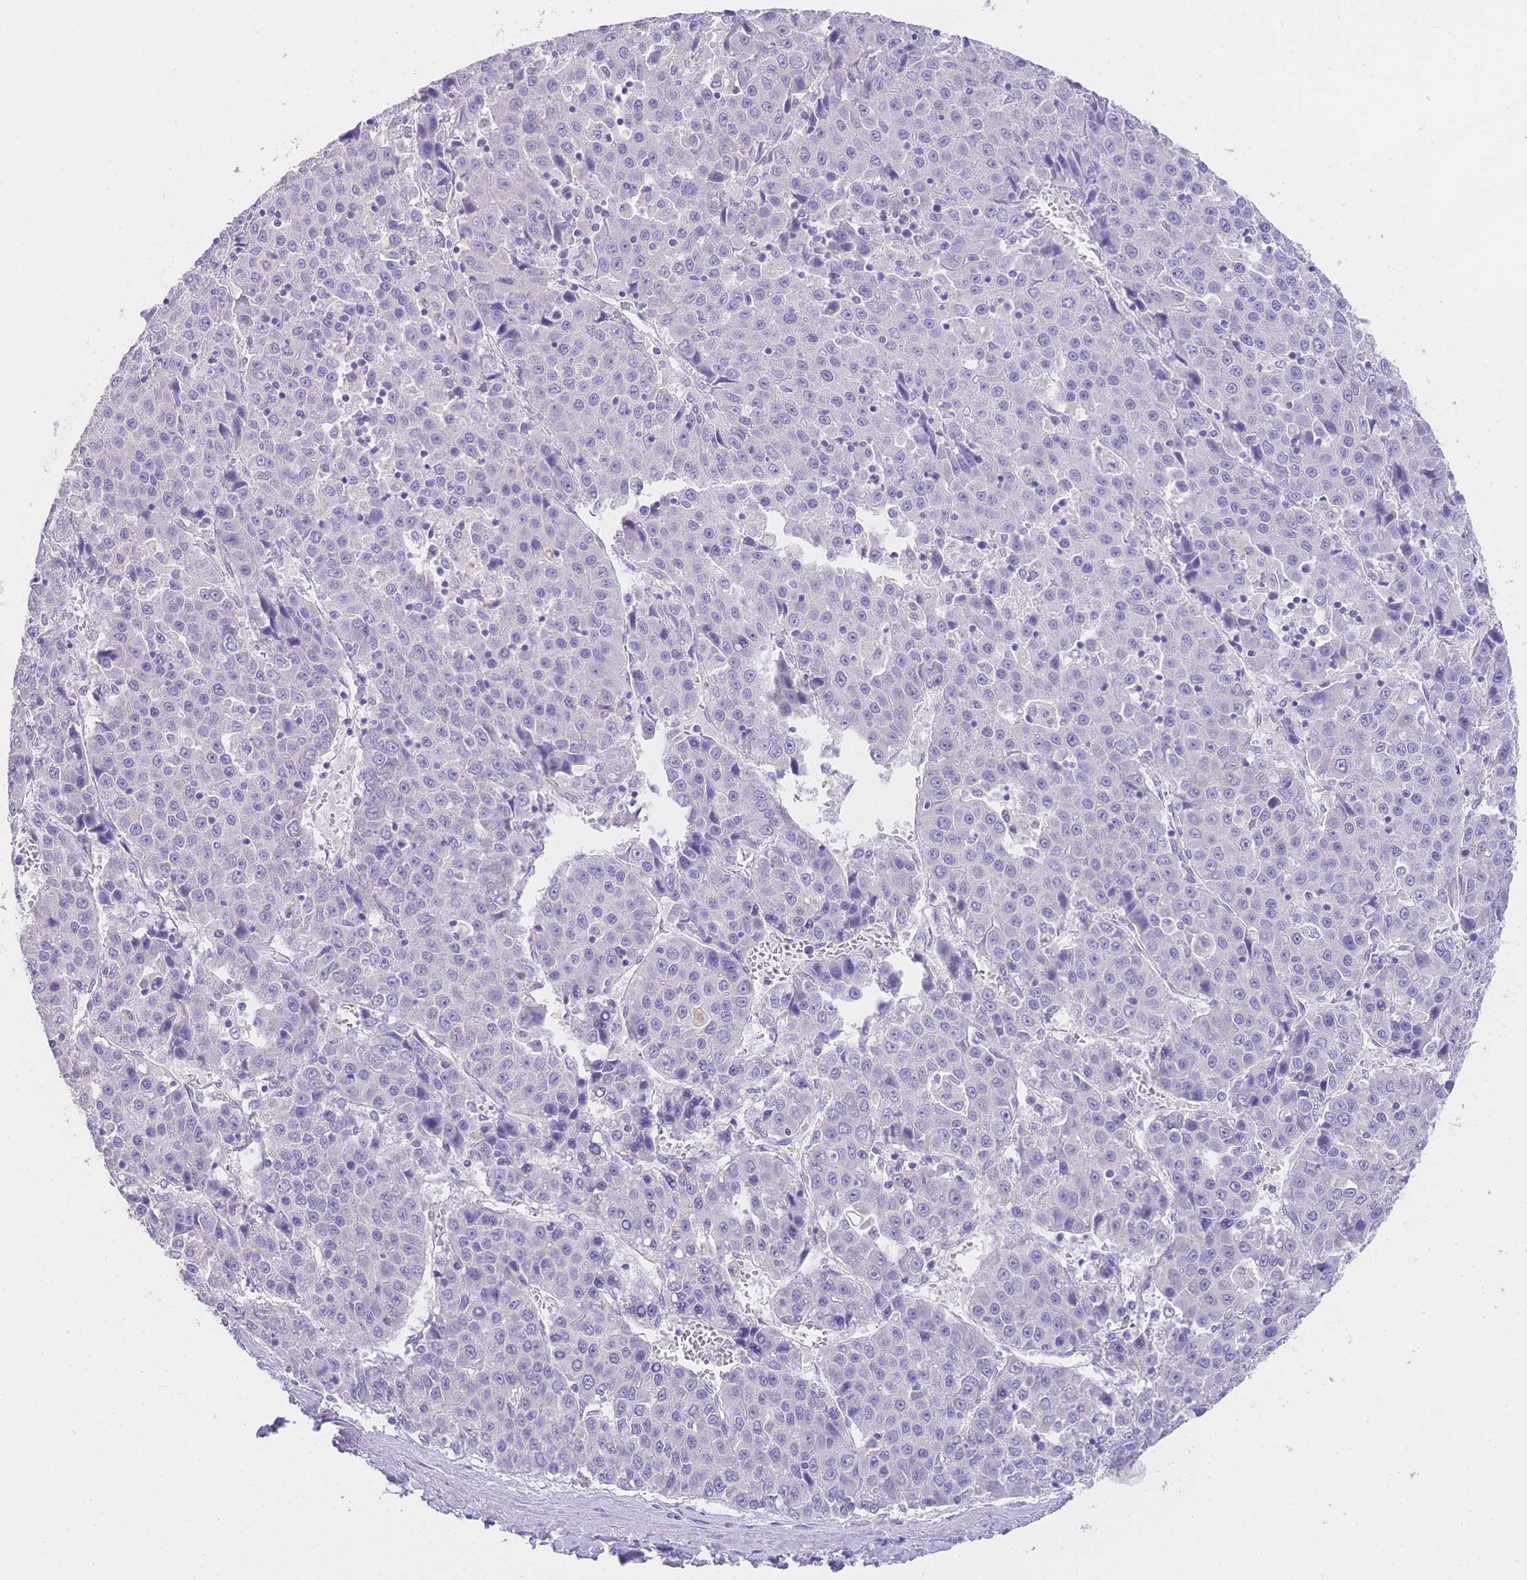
{"staining": {"intensity": "negative", "quantity": "none", "location": "none"}, "tissue": "liver cancer", "cell_type": "Tumor cells", "image_type": "cancer", "snomed": [{"axis": "morphology", "description": "Carcinoma, Hepatocellular, NOS"}, {"axis": "topography", "description": "Liver"}], "caption": "DAB (3,3'-diaminobenzidine) immunohistochemical staining of hepatocellular carcinoma (liver) demonstrates no significant staining in tumor cells.", "gene": "EPN2", "patient": {"sex": "female", "age": 53}}